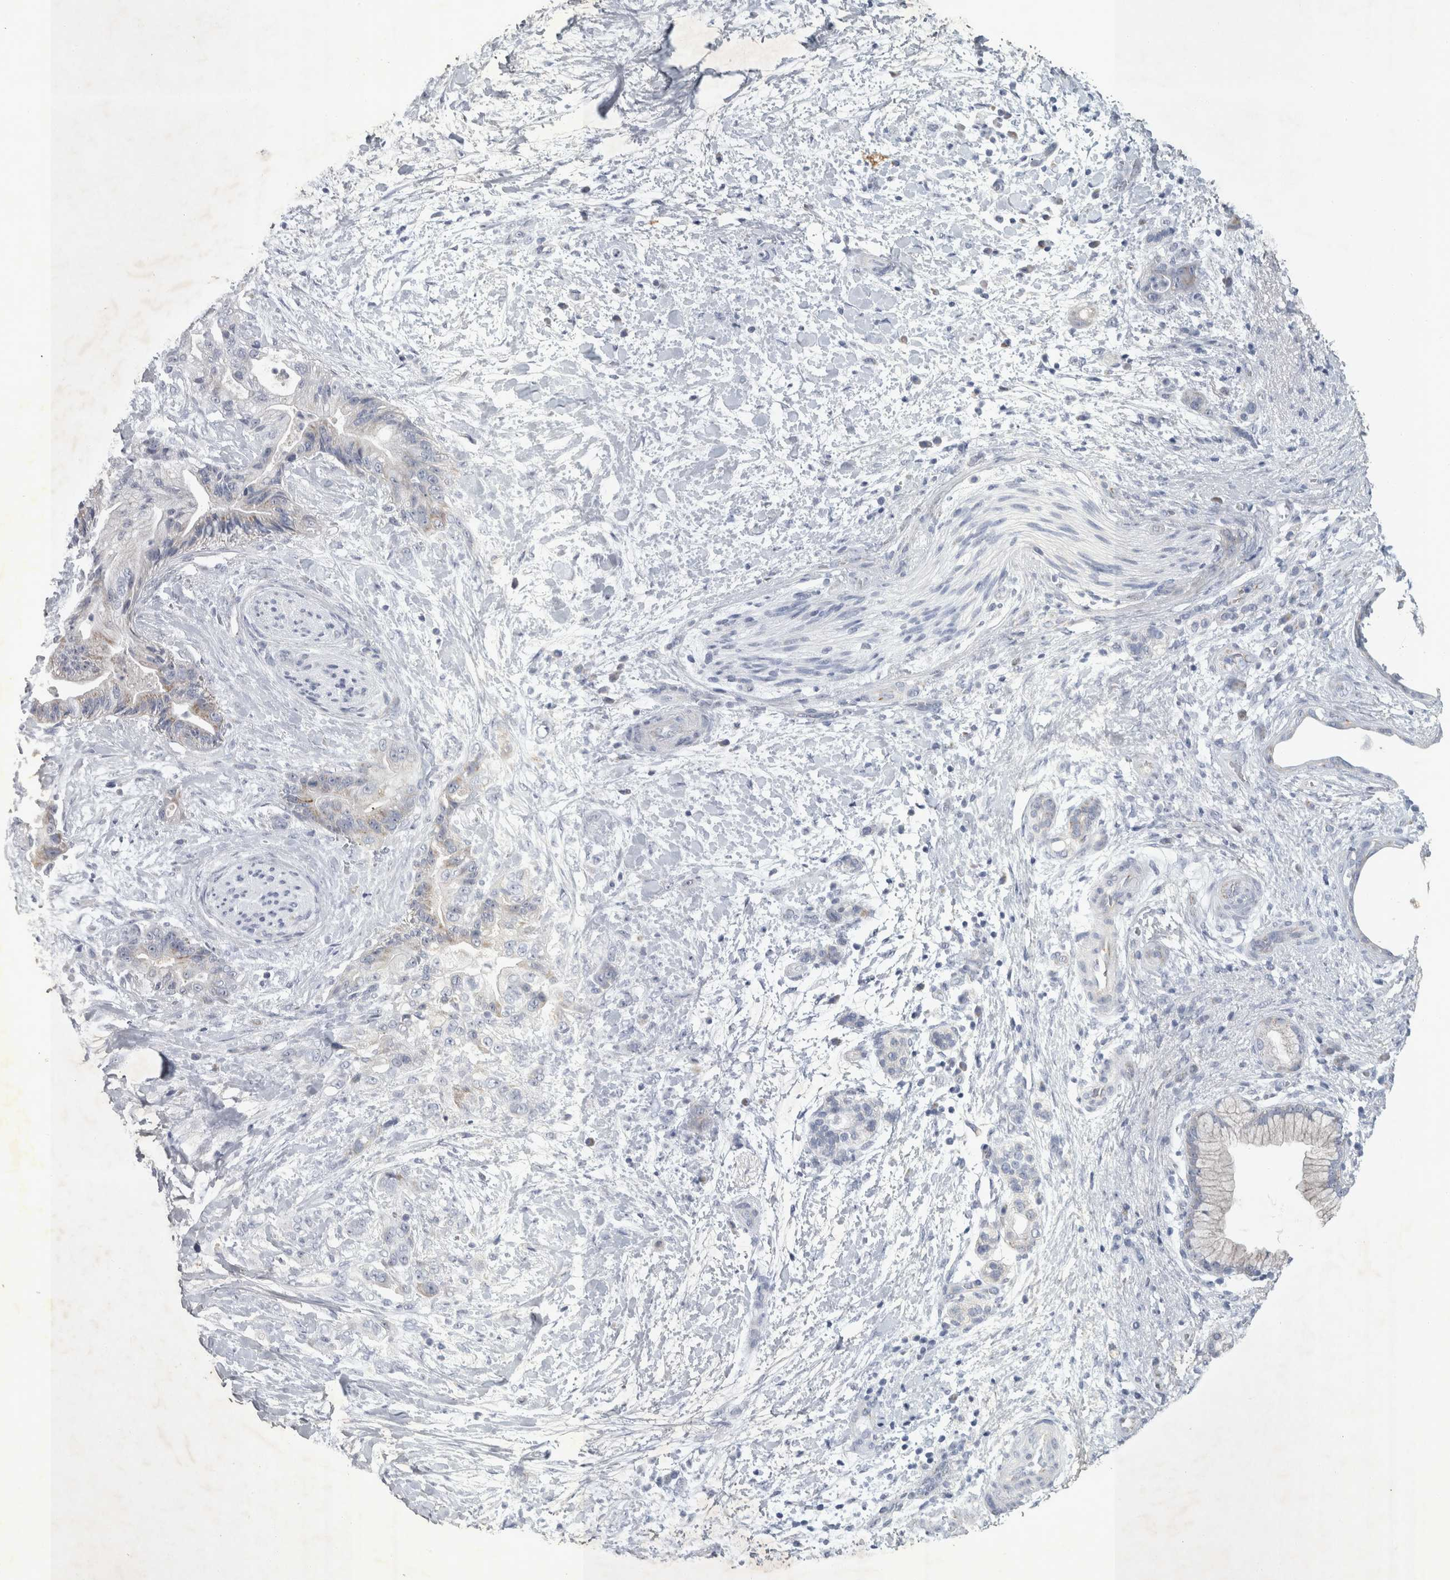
{"staining": {"intensity": "weak", "quantity": "<25%", "location": "cytoplasmic/membranous"}, "tissue": "pancreatic cancer", "cell_type": "Tumor cells", "image_type": "cancer", "snomed": [{"axis": "morphology", "description": "Adenocarcinoma, NOS"}, {"axis": "topography", "description": "Pancreas"}], "caption": "IHC image of neoplastic tissue: human pancreatic cancer (adenocarcinoma) stained with DAB (3,3'-diaminobenzidine) demonstrates no significant protein staining in tumor cells.", "gene": "FXYD7", "patient": {"sex": "male", "age": 59}}